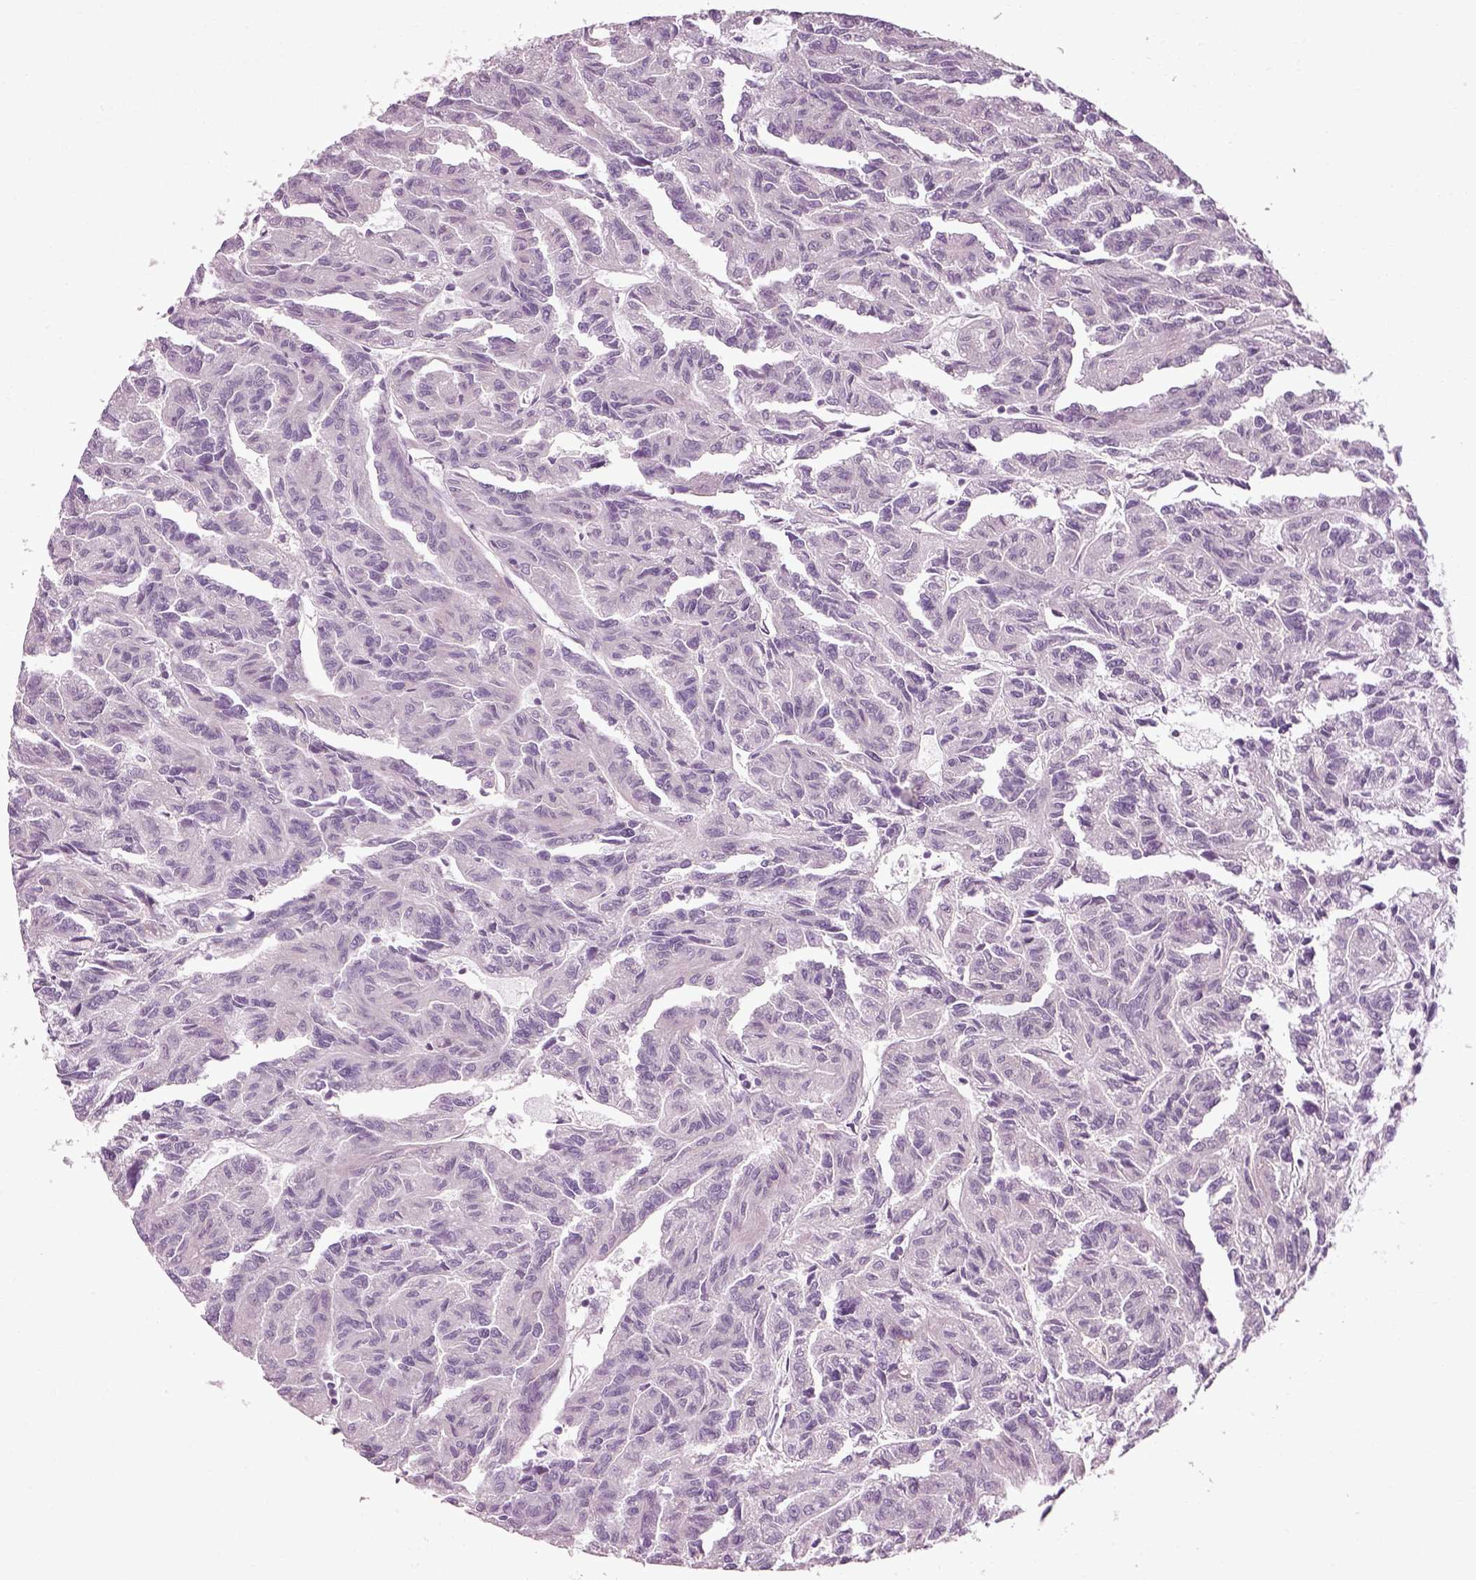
{"staining": {"intensity": "negative", "quantity": "none", "location": "none"}, "tissue": "renal cancer", "cell_type": "Tumor cells", "image_type": "cancer", "snomed": [{"axis": "morphology", "description": "Adenocarcinoma, NOS"}, {"axis": "topography", "description": "Kidney"}], "caption": "Tumor cells show no significant protein positivity in renal adenocarcinoma.", "gene": "SCG5", "patient": {"sex": "male", "age": 79}}